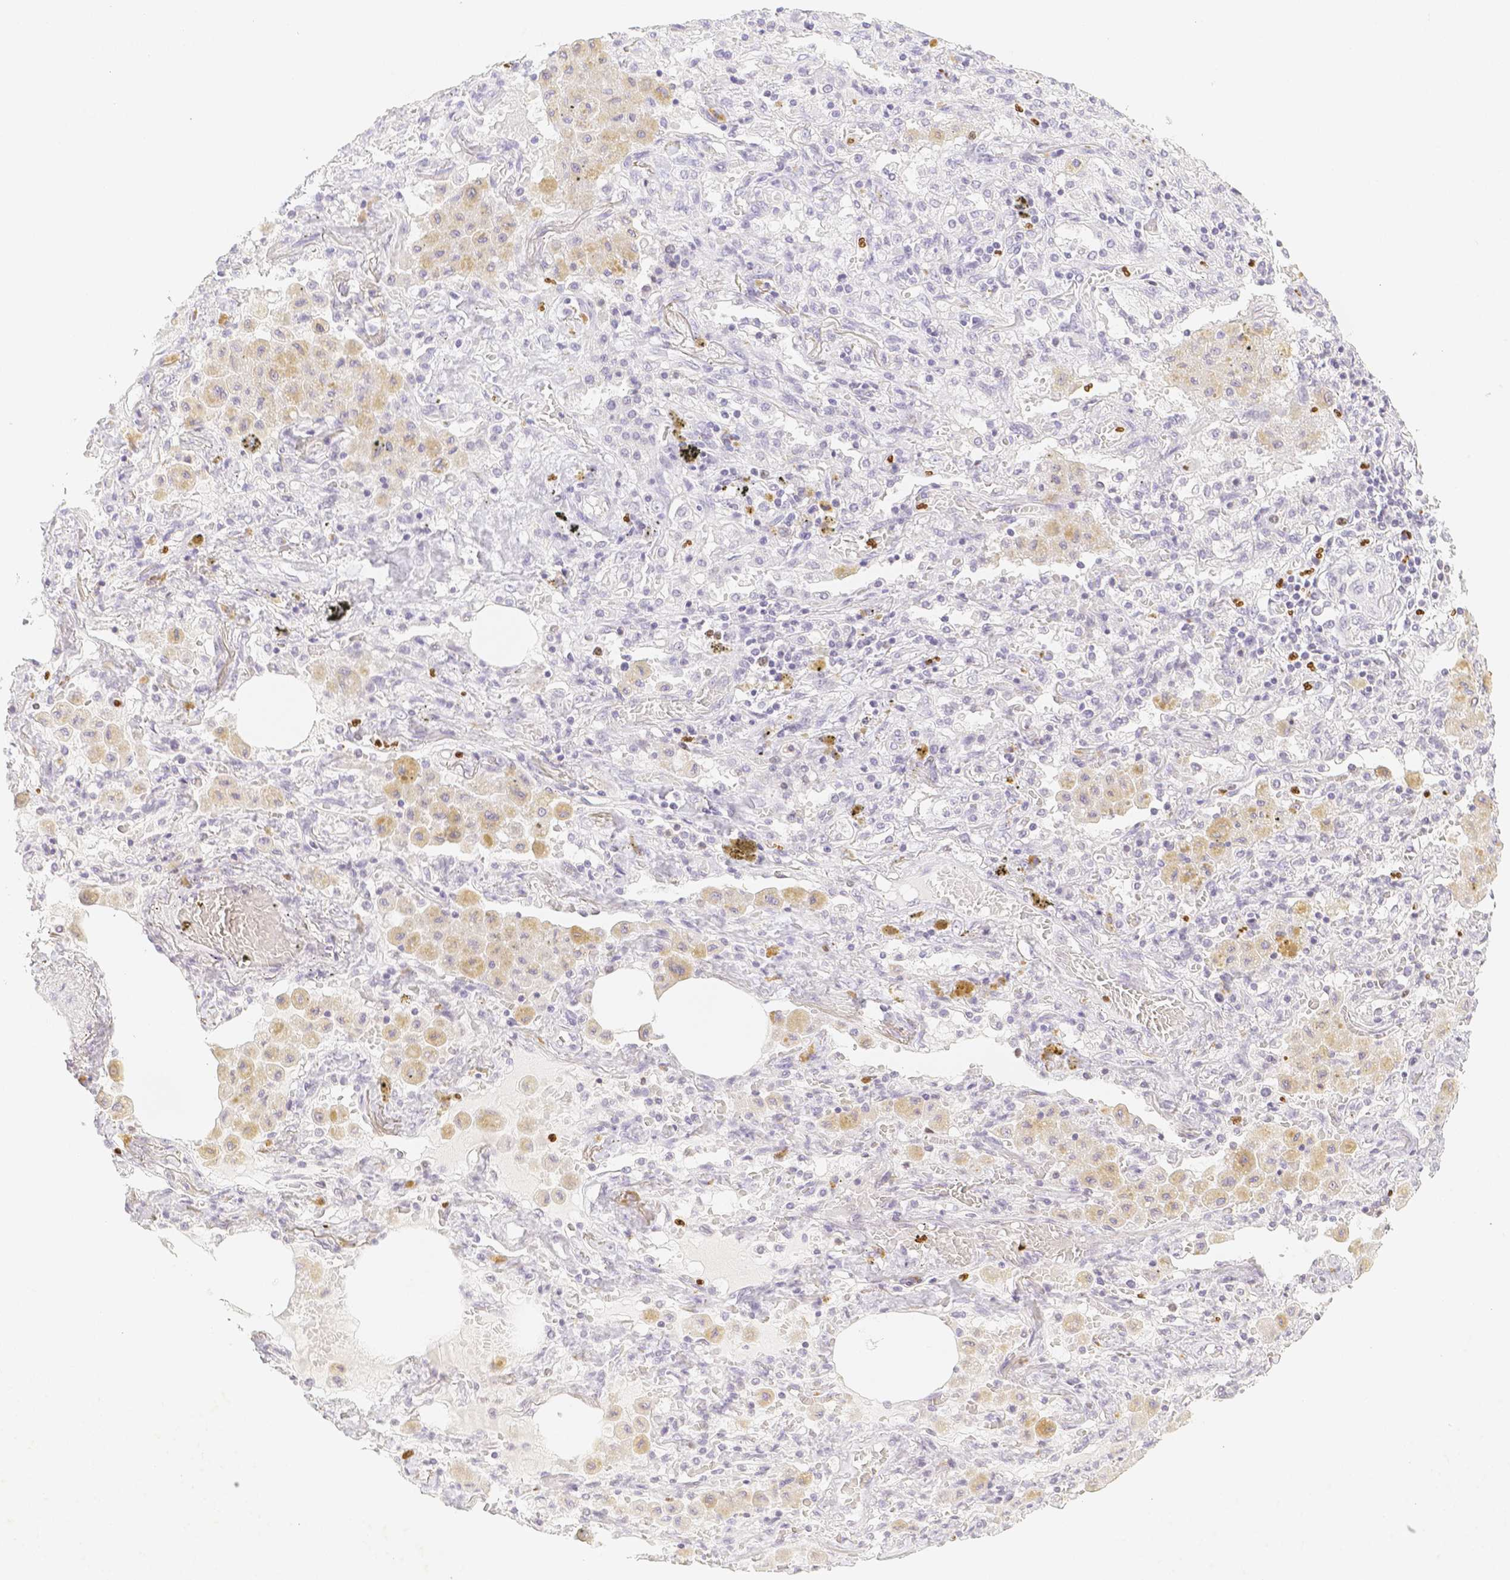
{"staining": {"intensity": "negative", "quantity": "none", "location": "none"}, "tissue": "lung cancer", "cell_type": "Tumor cells", "image_type": "cancer", "snomed": [{"axis": "morphology", "description": "Squamous cell carcinoma, NOS"}, {"axis": "topography", "description": "Lung"}], "caption": "This is a histopathology image of immunohistochemistry (IHC) staining of squamous cell carcinoma (lung), which shows no expression in tumor cells. The staining was performed using DAB (3,3'-diaminobenzidine) to visualize the protein expression in brown, while the nuclei were stained in blue with hematoxylin (Magnification: 20x).", "gene": "PADI4", "patient": {"sex": "female", "age": 47}}